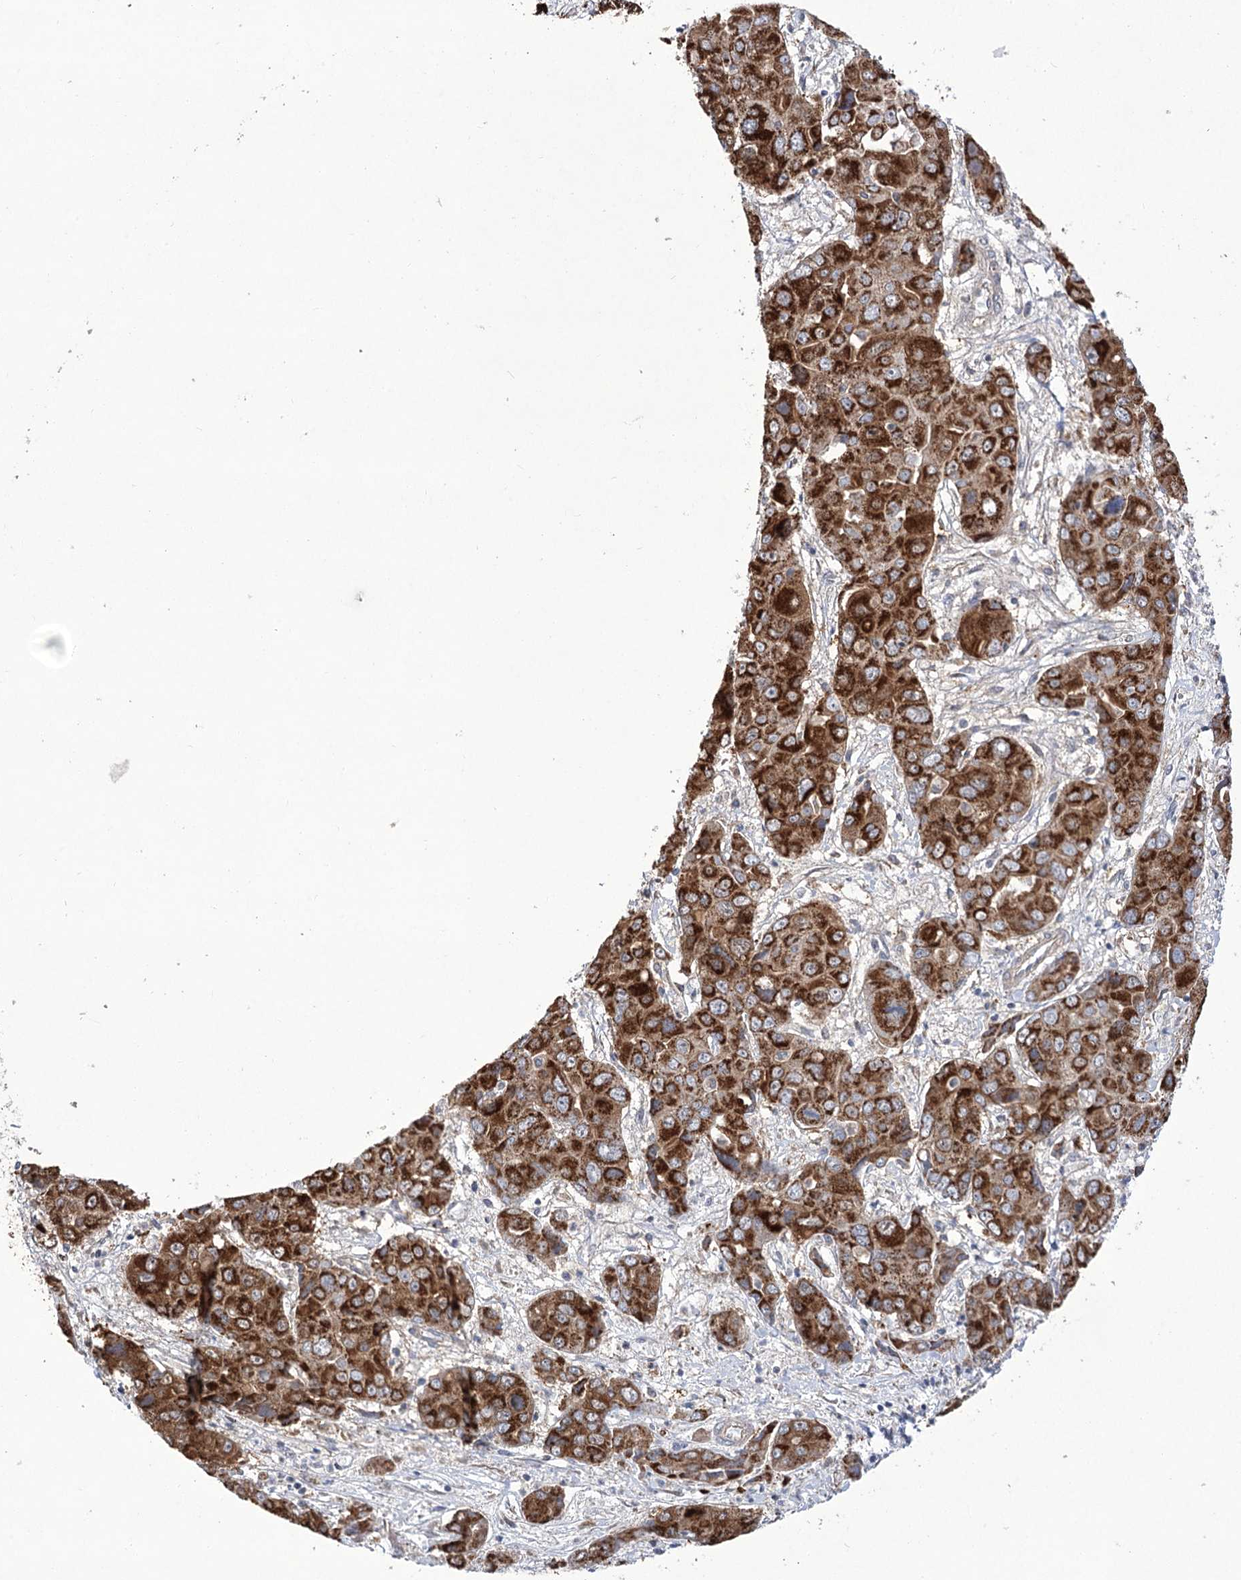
{"staining": {"intensity": "strong", "quantity": ">75%", "location": "cytoplasmic/membranous"}, "tissue": "liver cancer", "cell_type": "Tumor cells", "image_type": "cancer", "snomed": [{"axis": "morphology", "description": "Cholangiocarcinoma"}, {"axis": "topography", "description": "Liver"}], "caption": "Tumor cells exhibit high levels of strong cytoplasmic/membranous expression in about >75% of cells in human liver cholangiocarcinoma.", "gene": "ECHDC3", "patient": {"sex": "male", "age": 67}}